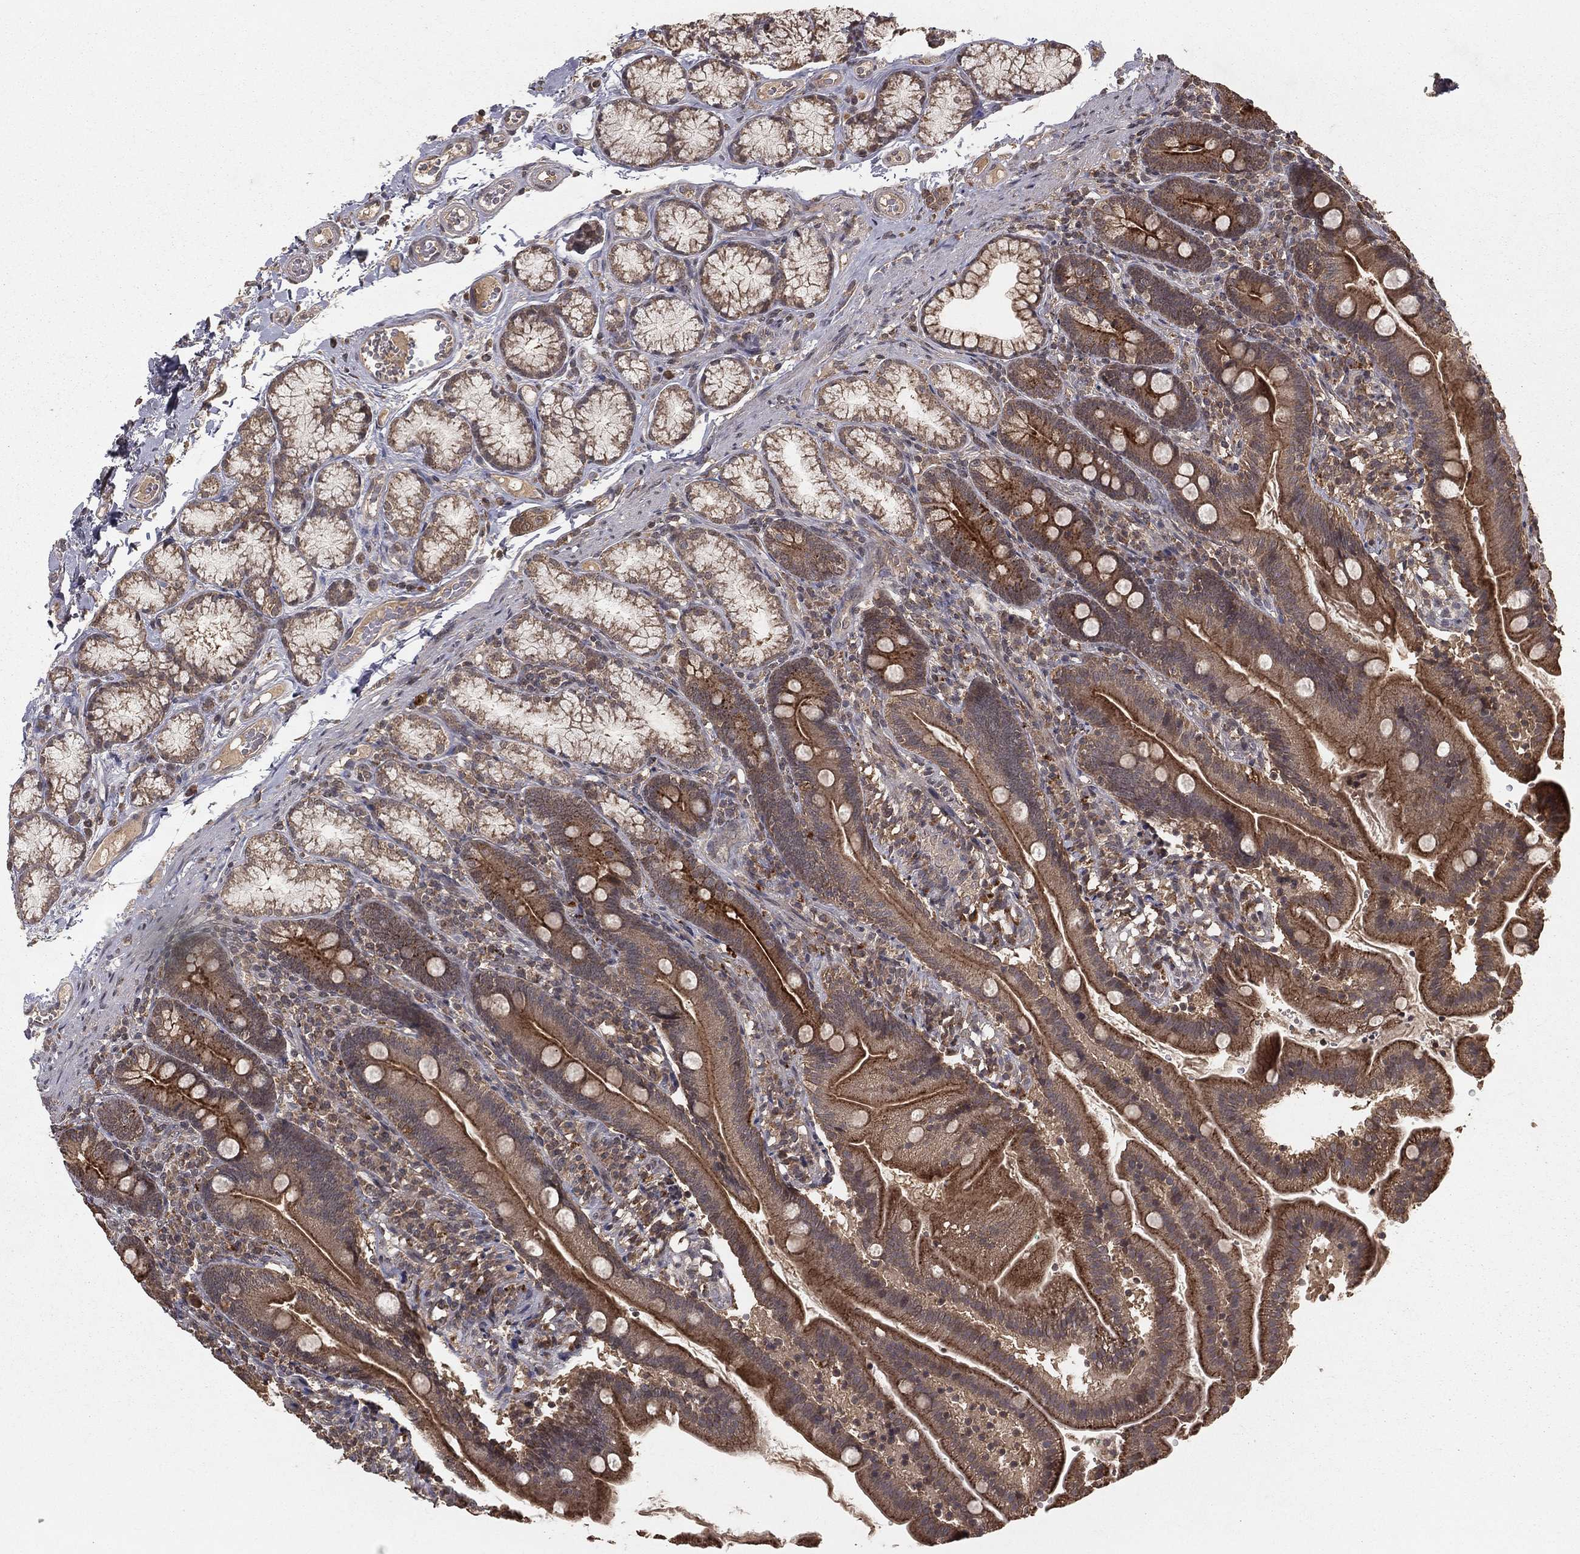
{"staining": {"intensity": "moderate", "quantity": ">75%", "location": "cytoplasmic/membranous"}, "tissue": "duodenum", "cell_type": "Glandular cells", "image_type": "normal", "snomed": [{"axis": "morphology", "description": "Normal tissue, NOS"}, {"axis": "topography", "description": "Duodenum"}], "caption": "DAB (3,3'-diaminobenzidine) immunohistochemical staining of unremarkable duodenum demonstrates moderate cytoplasmic/membranous protein expression in about >75% of glandular cells. (brown staining indicates protein expression, while blue staining denotes nuclei).", "gene": "ZDHHC15", "patient": {"sex": "female", "age": 67}}